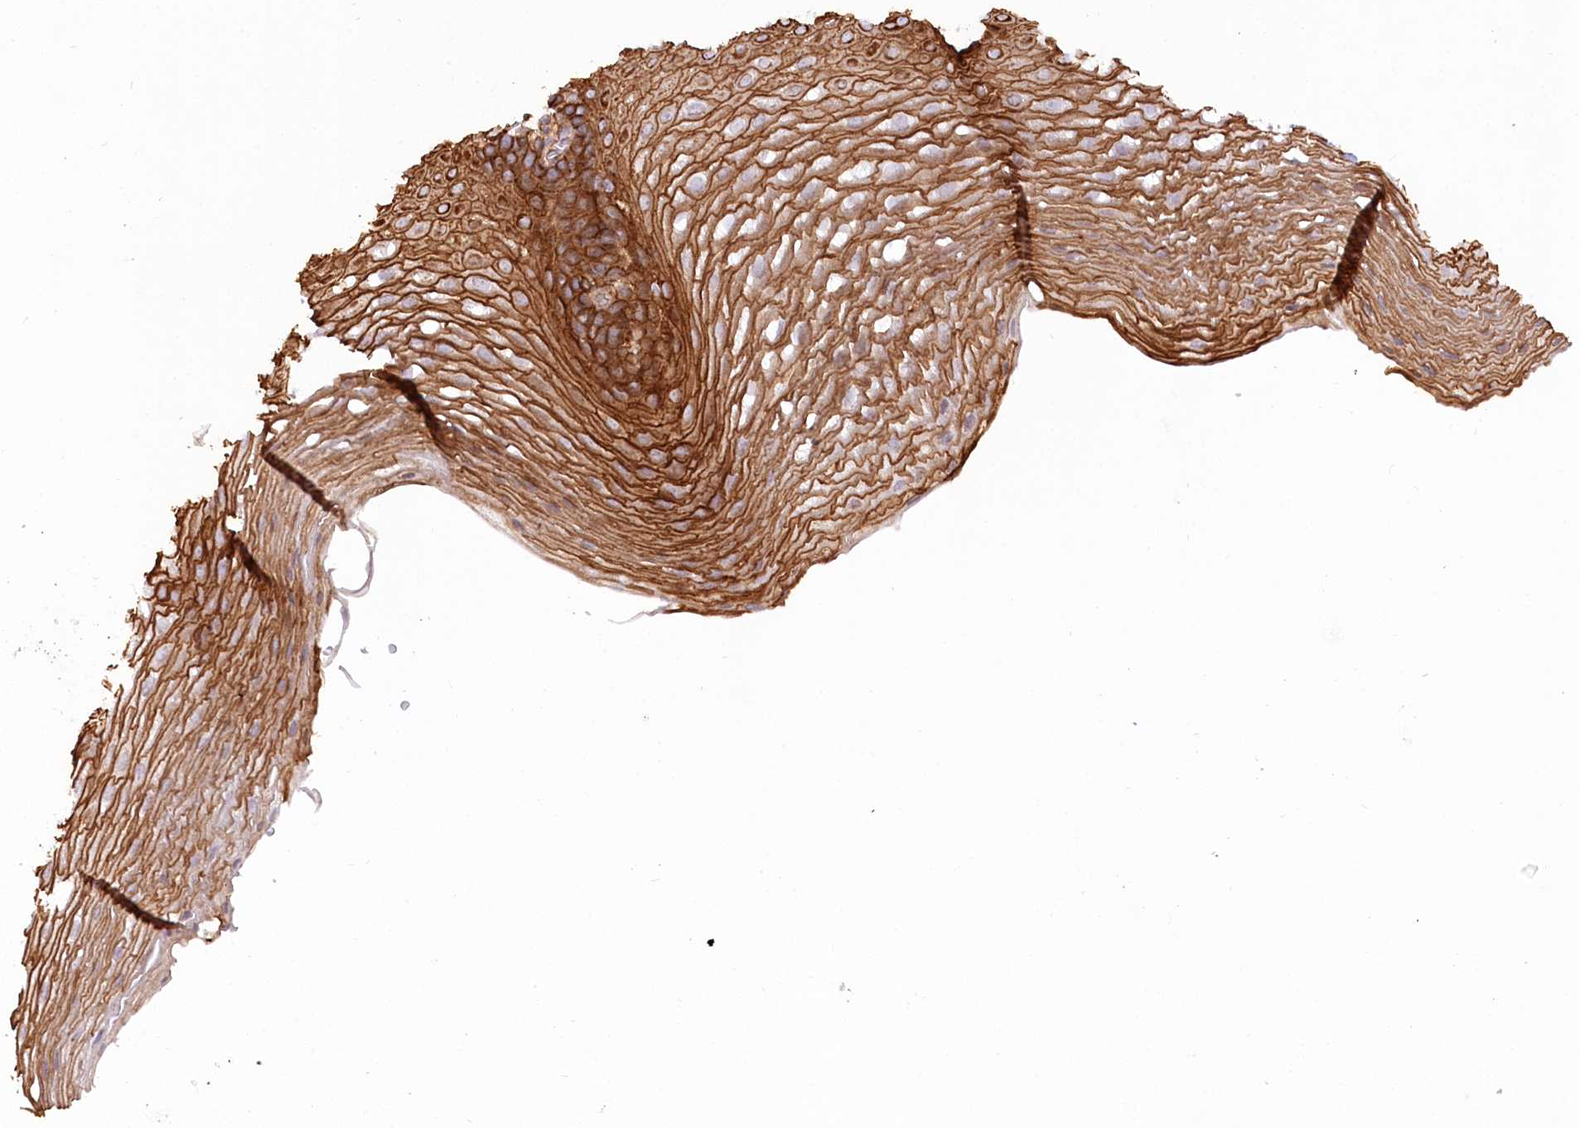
{"staining": {"intensity": "strong", "quantity": ">75%", "location": "cytoplasmic/membranous"}, "tissue": "esophagus", "cell_type": "Squamous epithelial cells", "image_type": "normal", "snomed": [{"axis": "morphology", "description": "Normal tissue, NOS"}, {"axis": "topography", "description": "Esophagus"}], "caption": "IHC photomicrograph of normal human esophagus stained for a protein (brown), which exhibits high levels of strong cytoplasmic/membranous expression in about >75% of squamous epithelial cells.", "gene": "SYNPO2", "patient": {"sex": "female", "age": 66}}